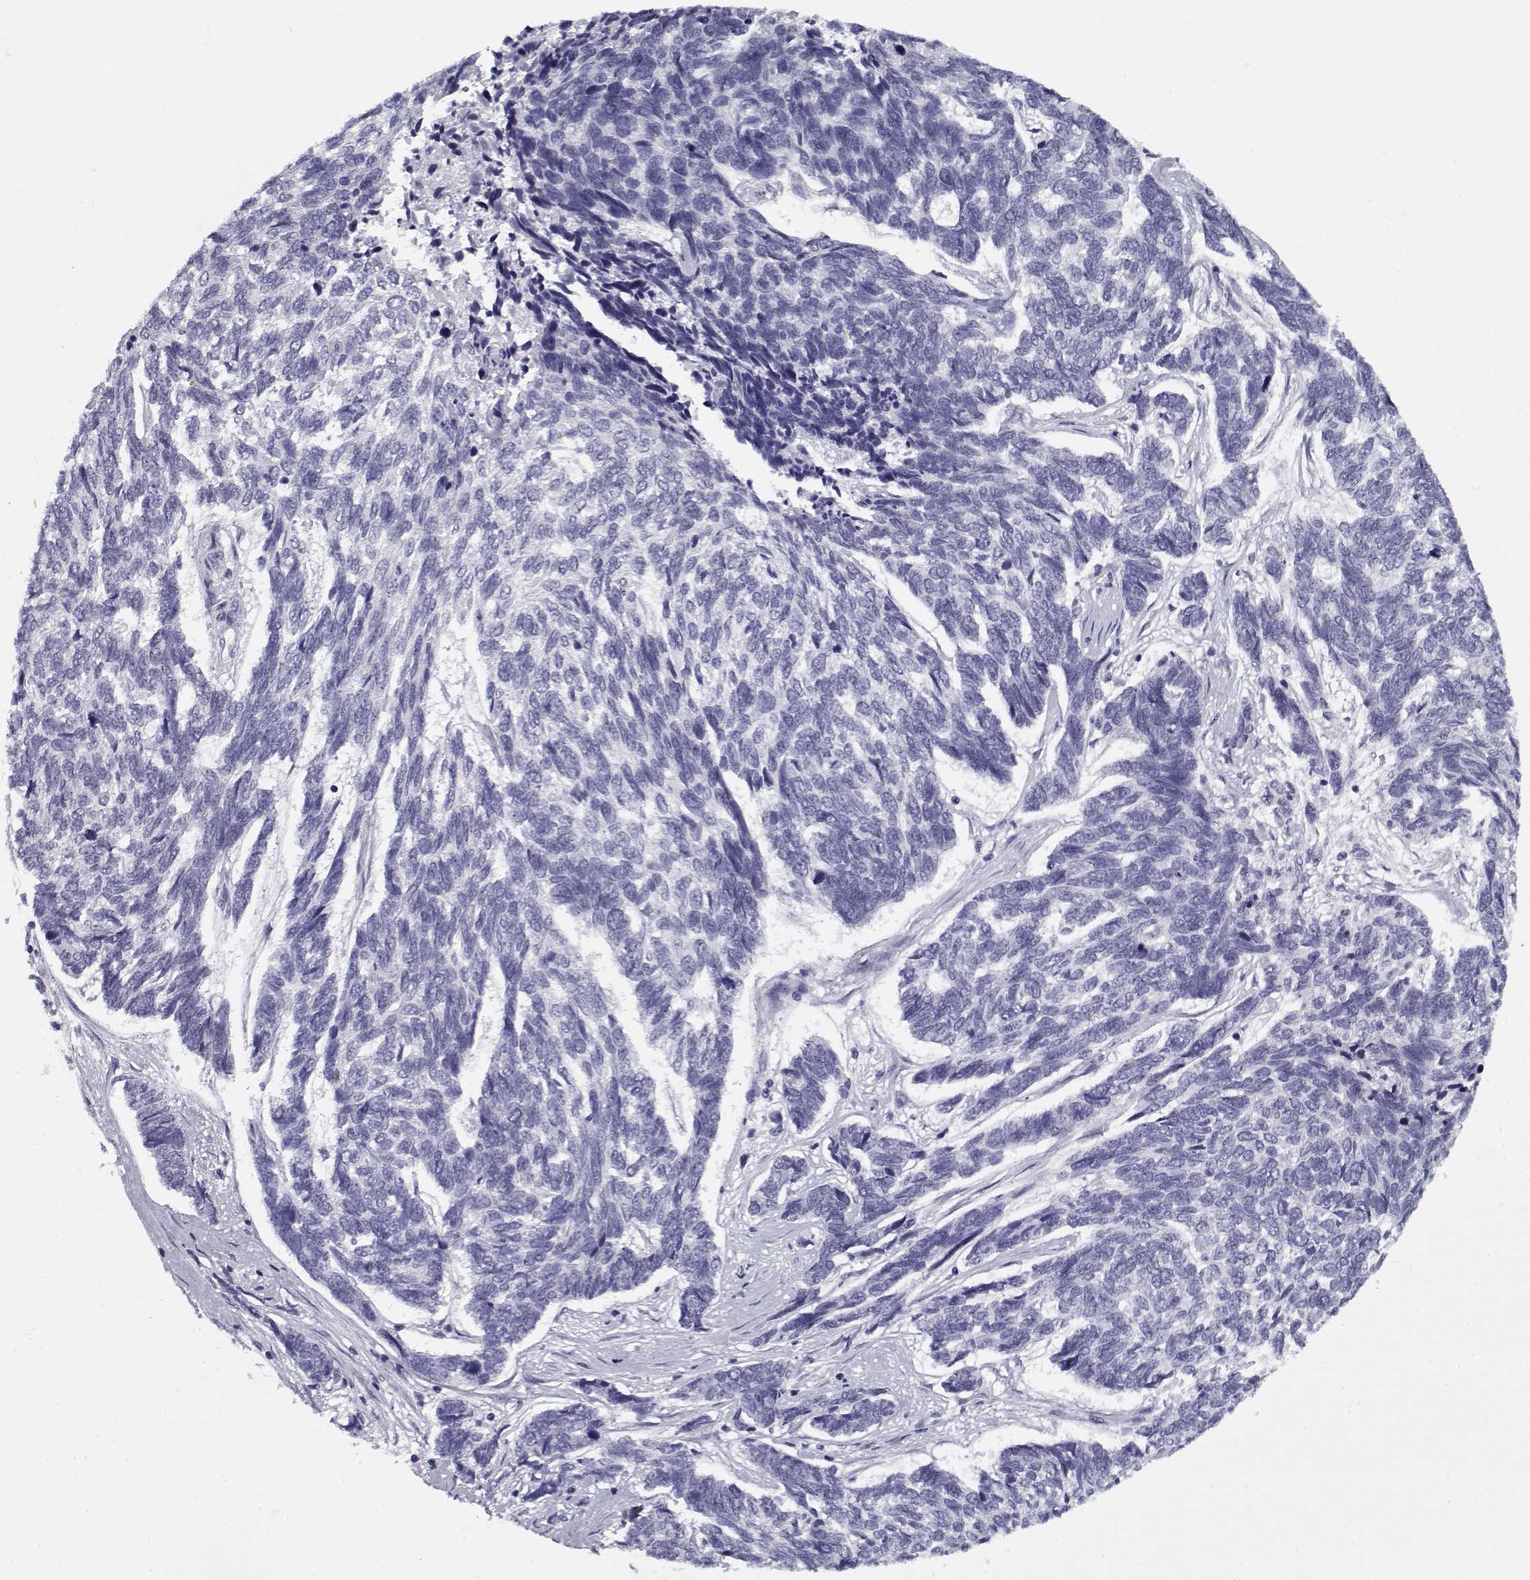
{"staining": {"intensity": "negative", "quantity": "none", "location": "none"}, "tissue": "skin cancer", "cell_type": "Tumor cells", "image_type": "cancer", "snomed": [{"axis": "morphology", "description": "Basal cell carcinoma"}, {"axis": "topography", "description": "Skin"}], "caption": "An immunohistochemistry photomicrograph of skin cancer (basal cell carcinoma) is shown. There is no staining in tumor cells of skin cancer (basal cell carcinoma).", "gene": "SPACA9", "patient": {"sex": "female", "age": 65}}